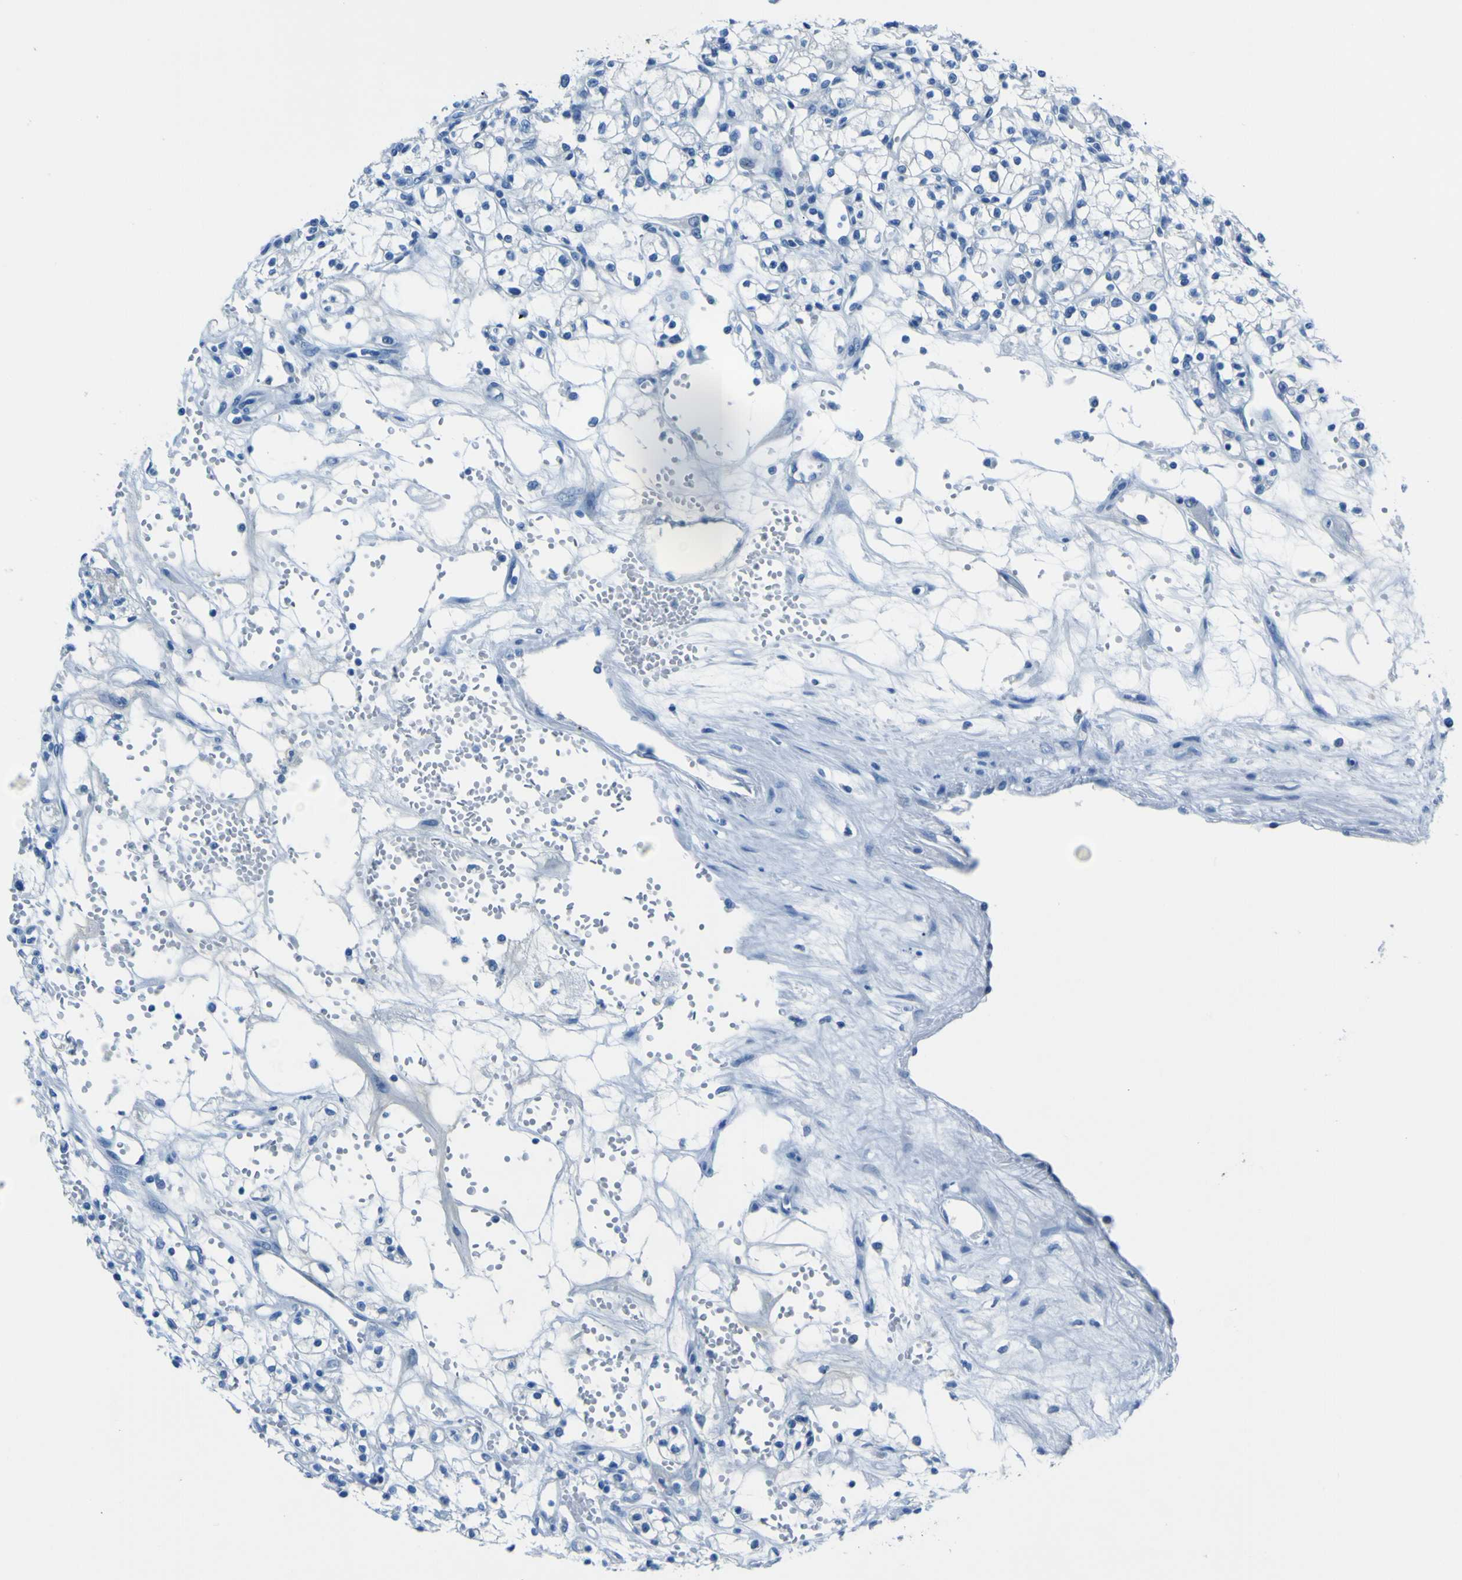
{"staining": {"intensity": "negative", "quantity": "none", "location": "none"}, "tissue": "renal cancer", "cell_type": "Tumor cells", "image_type": "cancer", "snomed": [{"axis": "morphology", "description": "Normal tissue, NOS"}, {"axis": "morphology", "description": "Adenocarcinoma, NOS"}, {"axis": "topography", "description": "Kidney"}], "caption": "Tumor cells are negative for brown protein staining in renal cancer. The staining was performed using DAB to visualize the protein expression in brown, while the nuclei were stained in blue with hematoxylin (Magnification: 20x).", "gene": "PHKG1", "patient": {"sex": "male", "age": 59}}